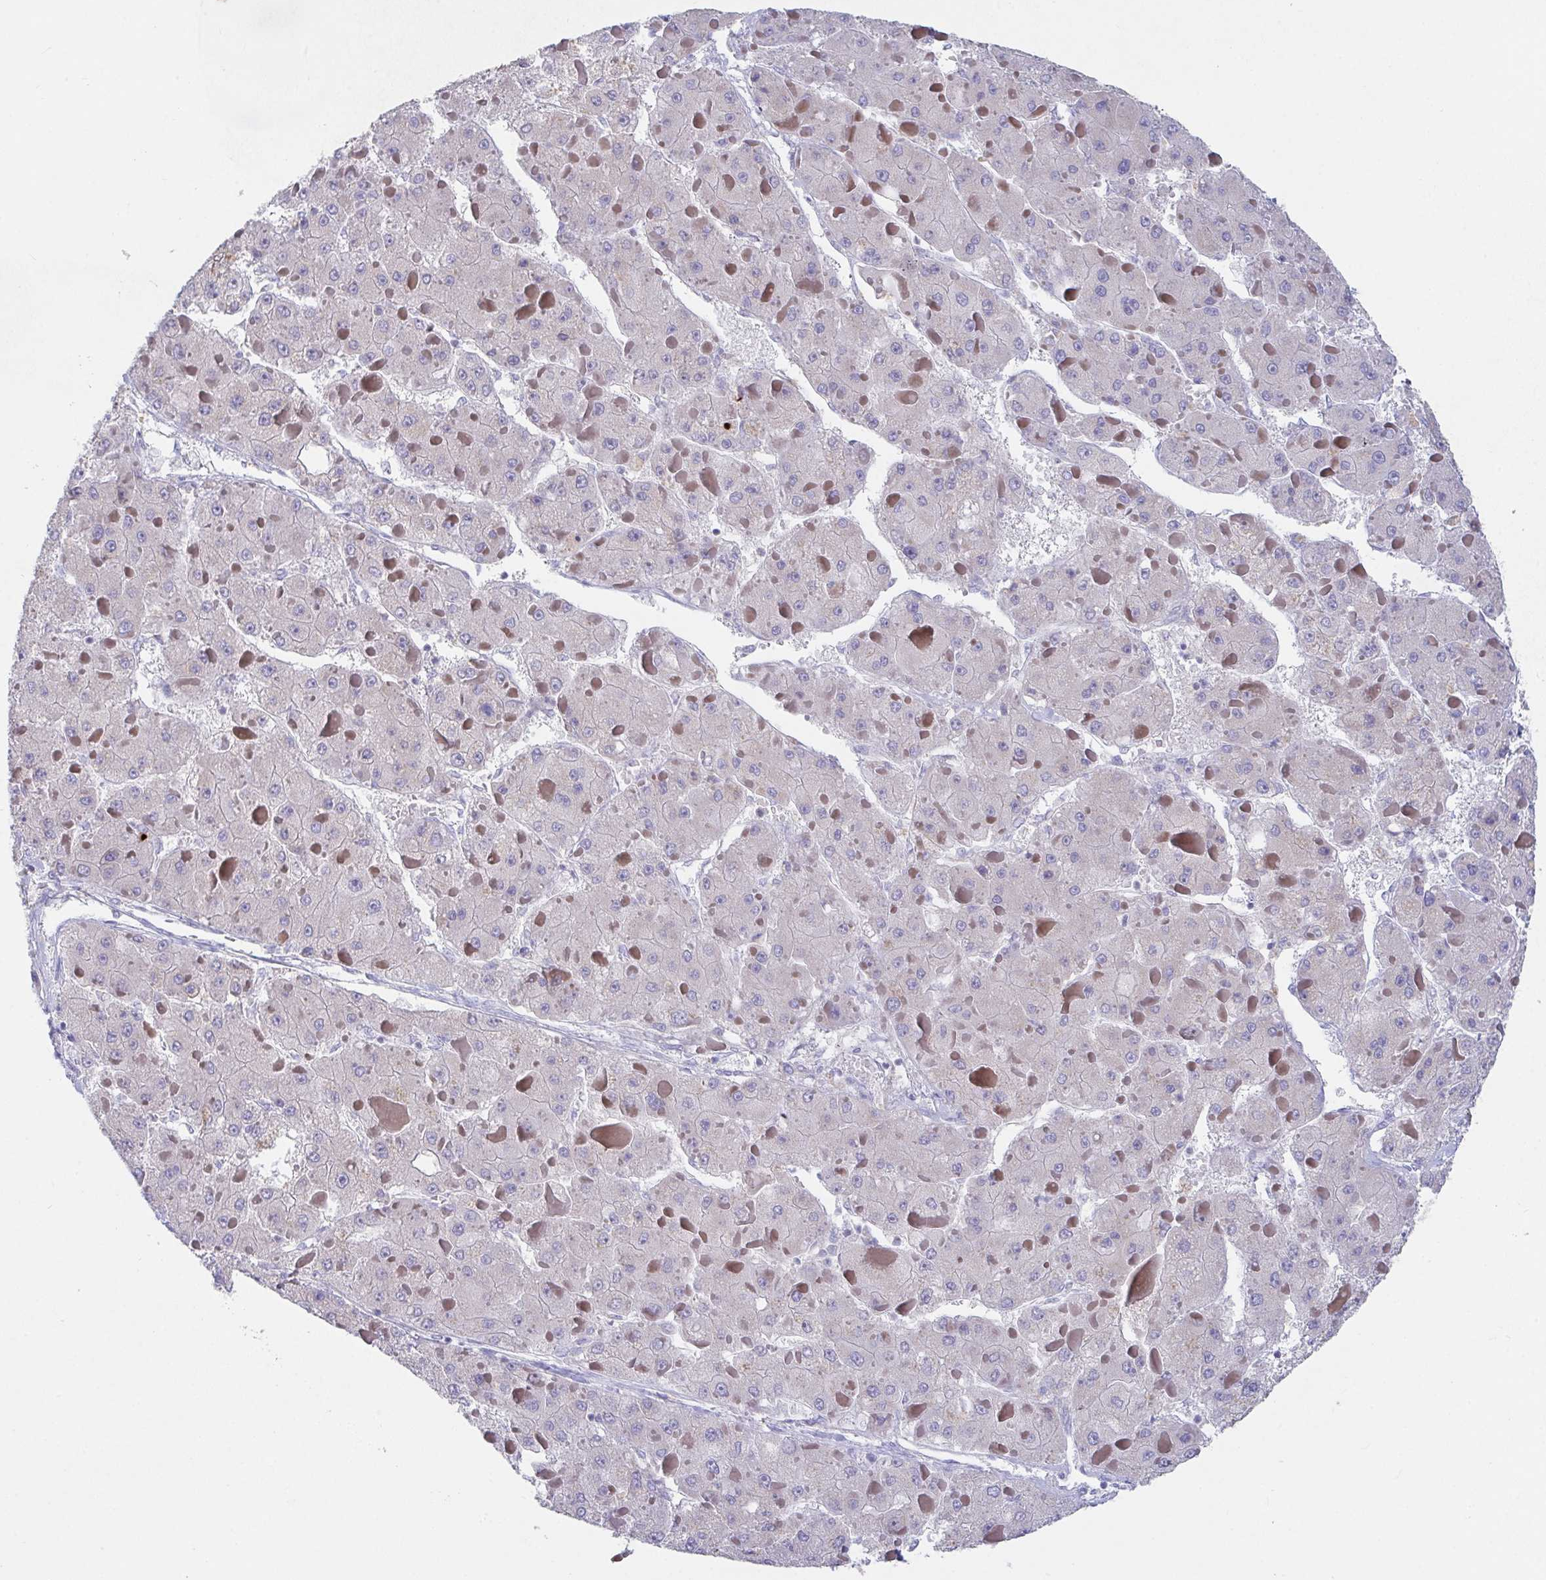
{"staining": {"intensity": "negative", "quantity": "none", "location": "none"}, "tissue": "liver cancer", "cell_type": "Tumor cells", "image_type": "cancer", "snomed": [{"axis": "morphology", "description": "Carcinoma, Hepatocellular, NOS"}, {"axis": "topography", "description": "Liver"}], "caption": "An IHC image of liver cancer is shown. There is no staining in tumor cells of liver cancer. (Stains: DAB IHC with hematoxylin counter stain, Microscopy: brightfield microscopy at high magnification).", "gene": "ZNF561", "patient": {"sex": "female", "age": 73}}